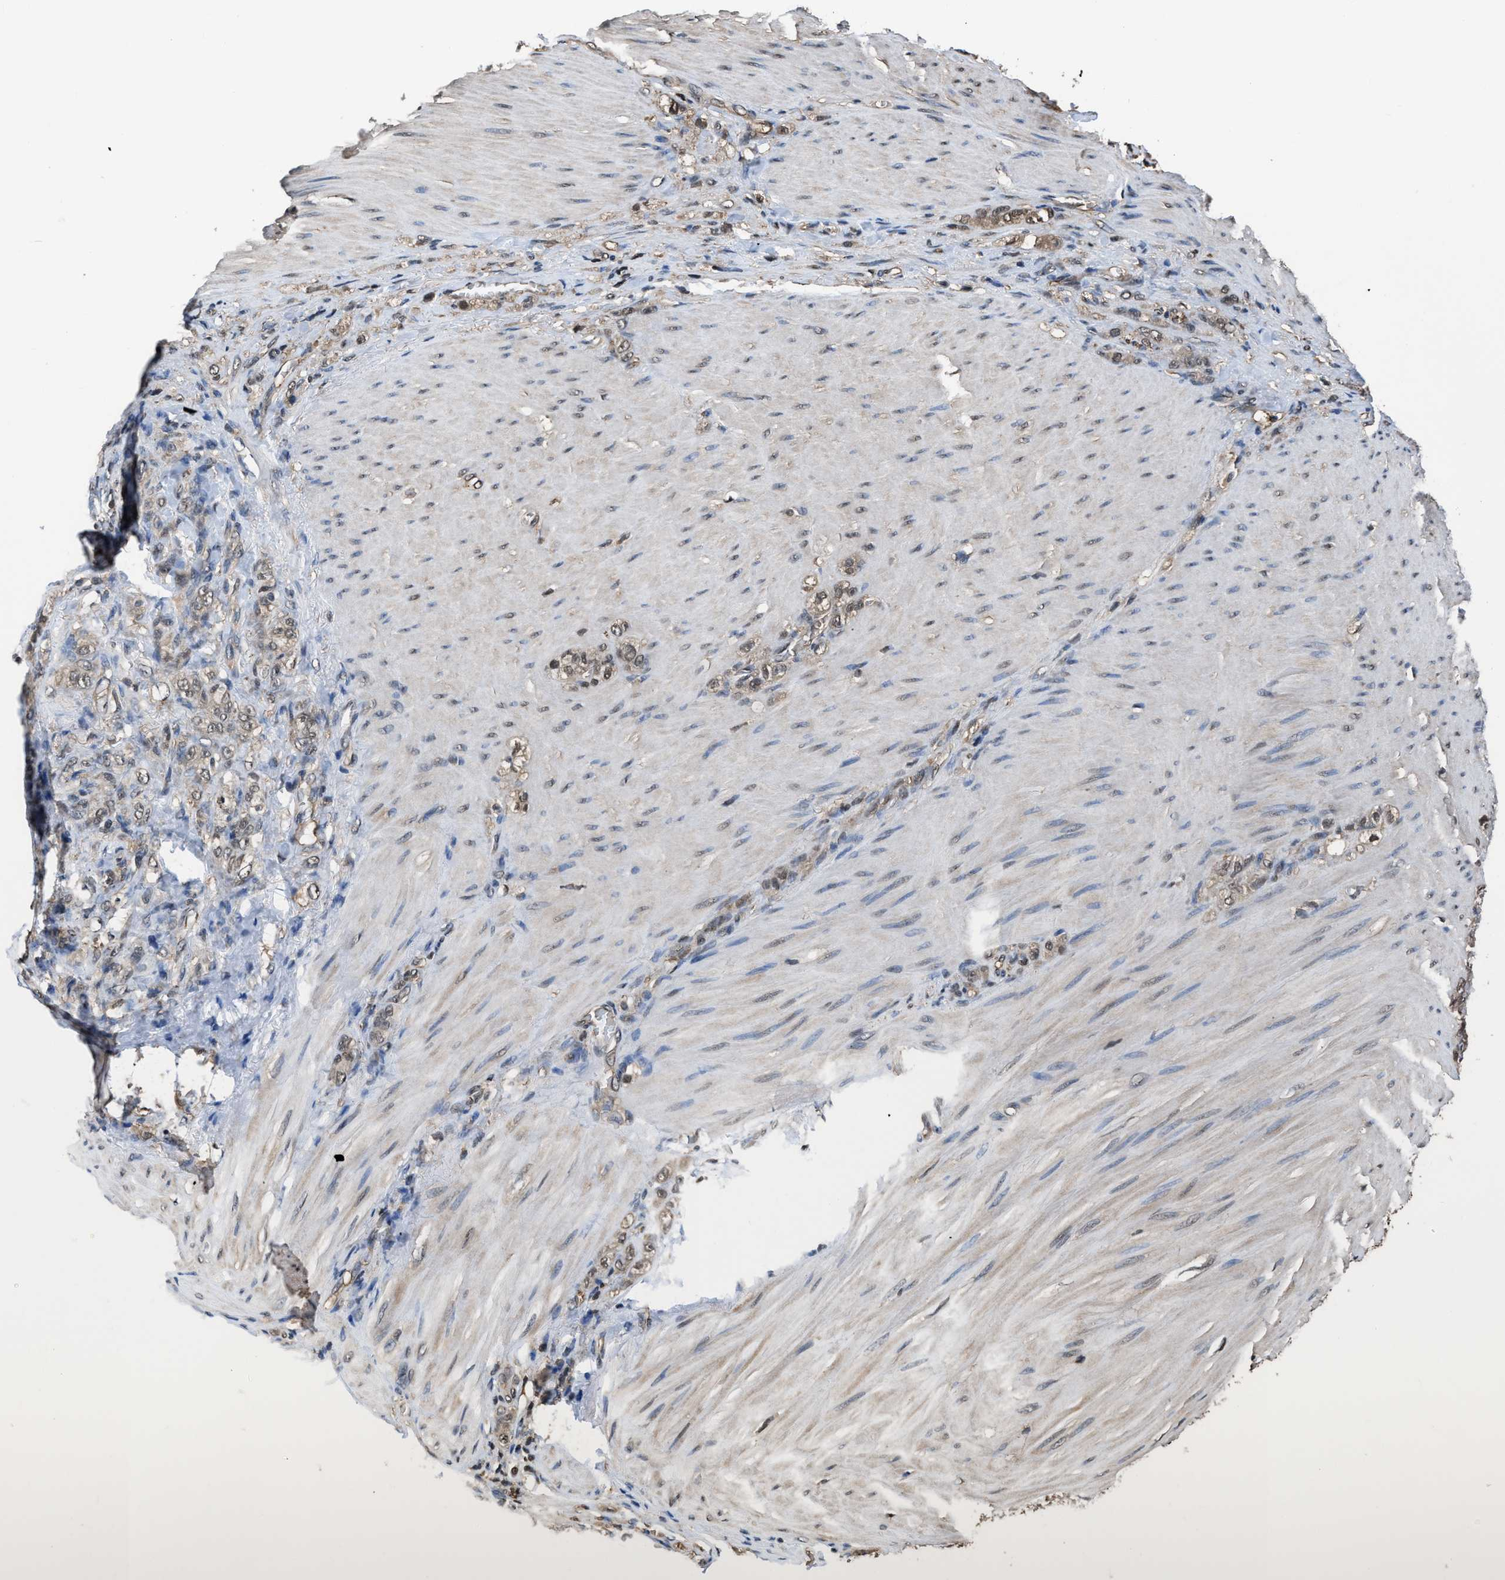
{"staining": {"intensity": "weak", "quantity": ">75%", "location": "cytoplasmic/membranous,nuclear"}, "tissue": "stomach cancer", "cell_type": "Tumor cells", "image_type": "cancer", "snomed": [{"axis": "morphology", "description": "Normal tissue, NOS"}, {"axis": "morphology", "description": "Adenocarcinoma, NOS"}, {"axis": "topography", "description": "Stomach"}], "caption": "High-magnification brightfield microscopy of stomach adenocarcinoma stained with DAB (3,3'-diaminobenzidine) (brown) and counterstained with hematoxylin (blue). tumor cells exhibit weak cytoplasmic/membranous and nuclear expression is identified in about>75% of cells. (Stains: DAB in brown, nuclei in blue, Microscopy: brightfield microscopy at high magnification).", "gene": "FNTA", "patient": {"sex": "male", "age": 82}}